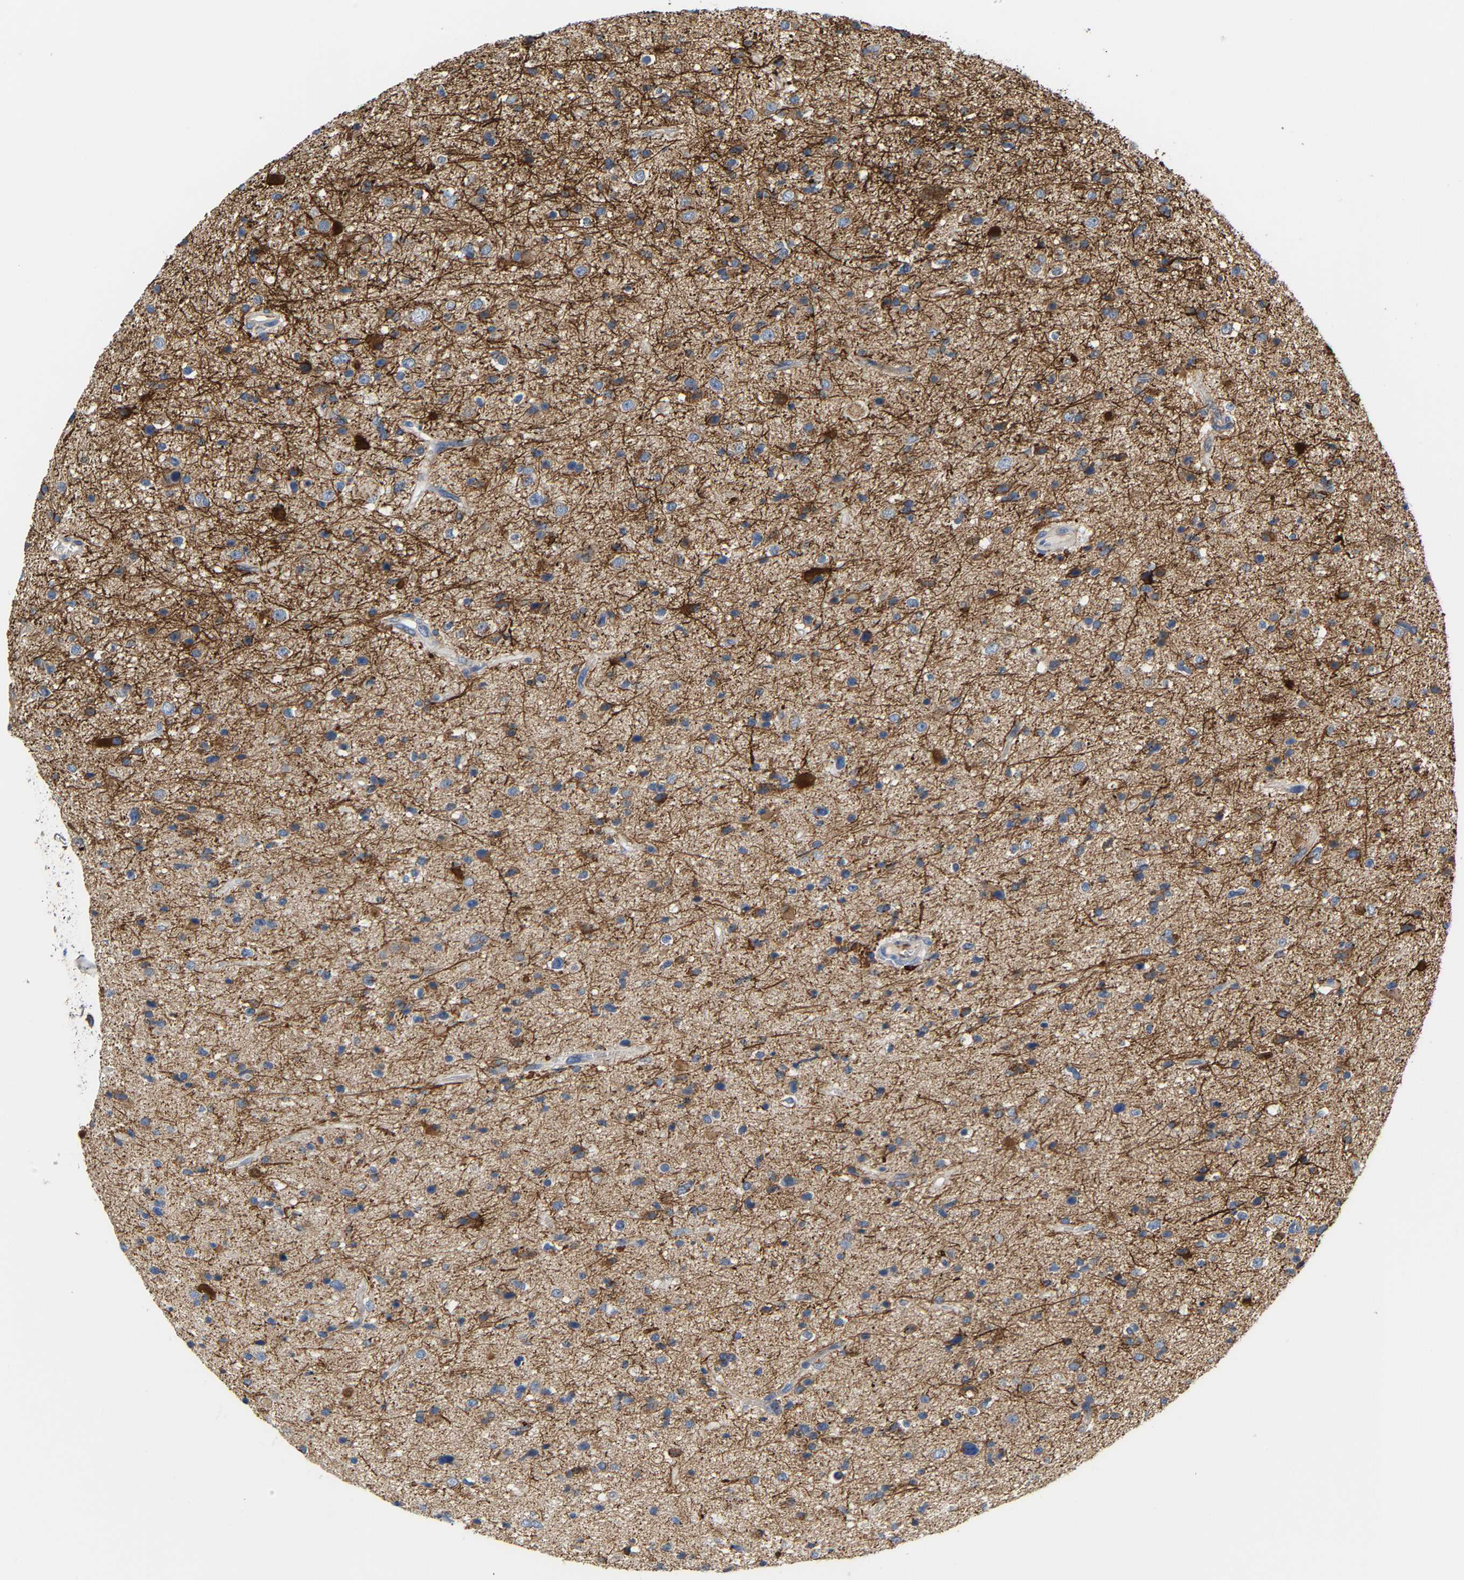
{"staining": {"intensity": "strong", "quantity": "<25%", "location": "cytoplasmic/membranous"}, "tissue": "glioma", "cell_type": "Tumor cells", "image_type": "cancer", "snomed": [{"axis": "morphology", "description": "Glioma, malignant, High grade"}, {"axis": "topography", "description": "Brain"}], "caption": "Immunohistochemical staining of malignant glioma (high-grade) exhibits strong cytoplasmic/membranous protein staining in about <25% of tumor cells.", "gene": "TMEM168", "patient": {"sex": "male", "age": 33}}